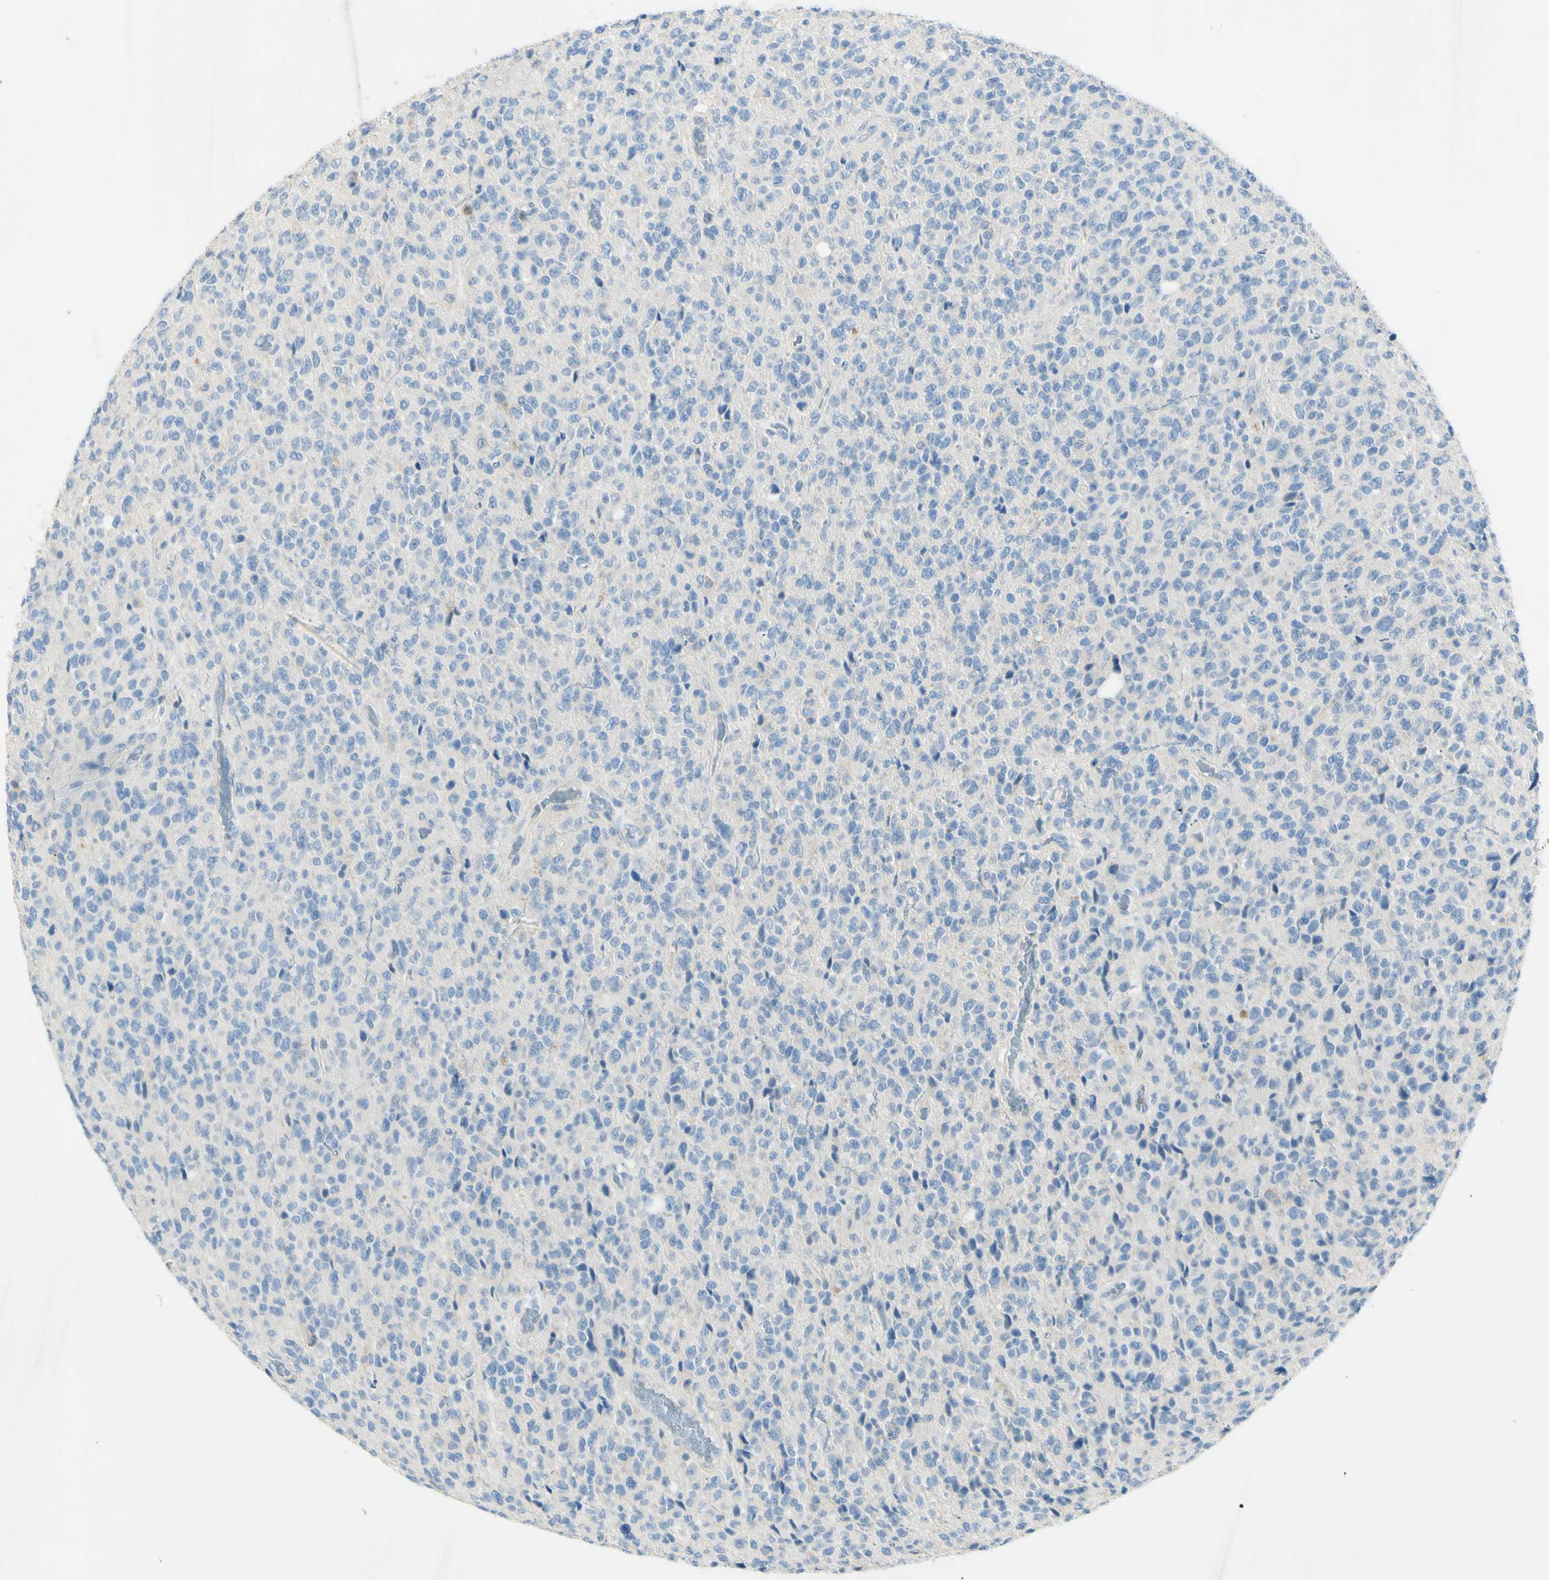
{"staining": {"intensity": "negative", "quantity": "none", "location": "none"}, "tissue": "glioma", "cell_type": "Tumor cells", "image_type": "cancer", "snomed": [{"axis": "morphology", "description": "Glioma, malignant, High grade"}, {"axis": "topography", "description": "pancreas cauda"}], "caption": "DAB immunohistochemical staining of glioma shows no significant expression in tumor cells.", "gene": "GDF15", "patient": {"sex": "male", "age": 60}}